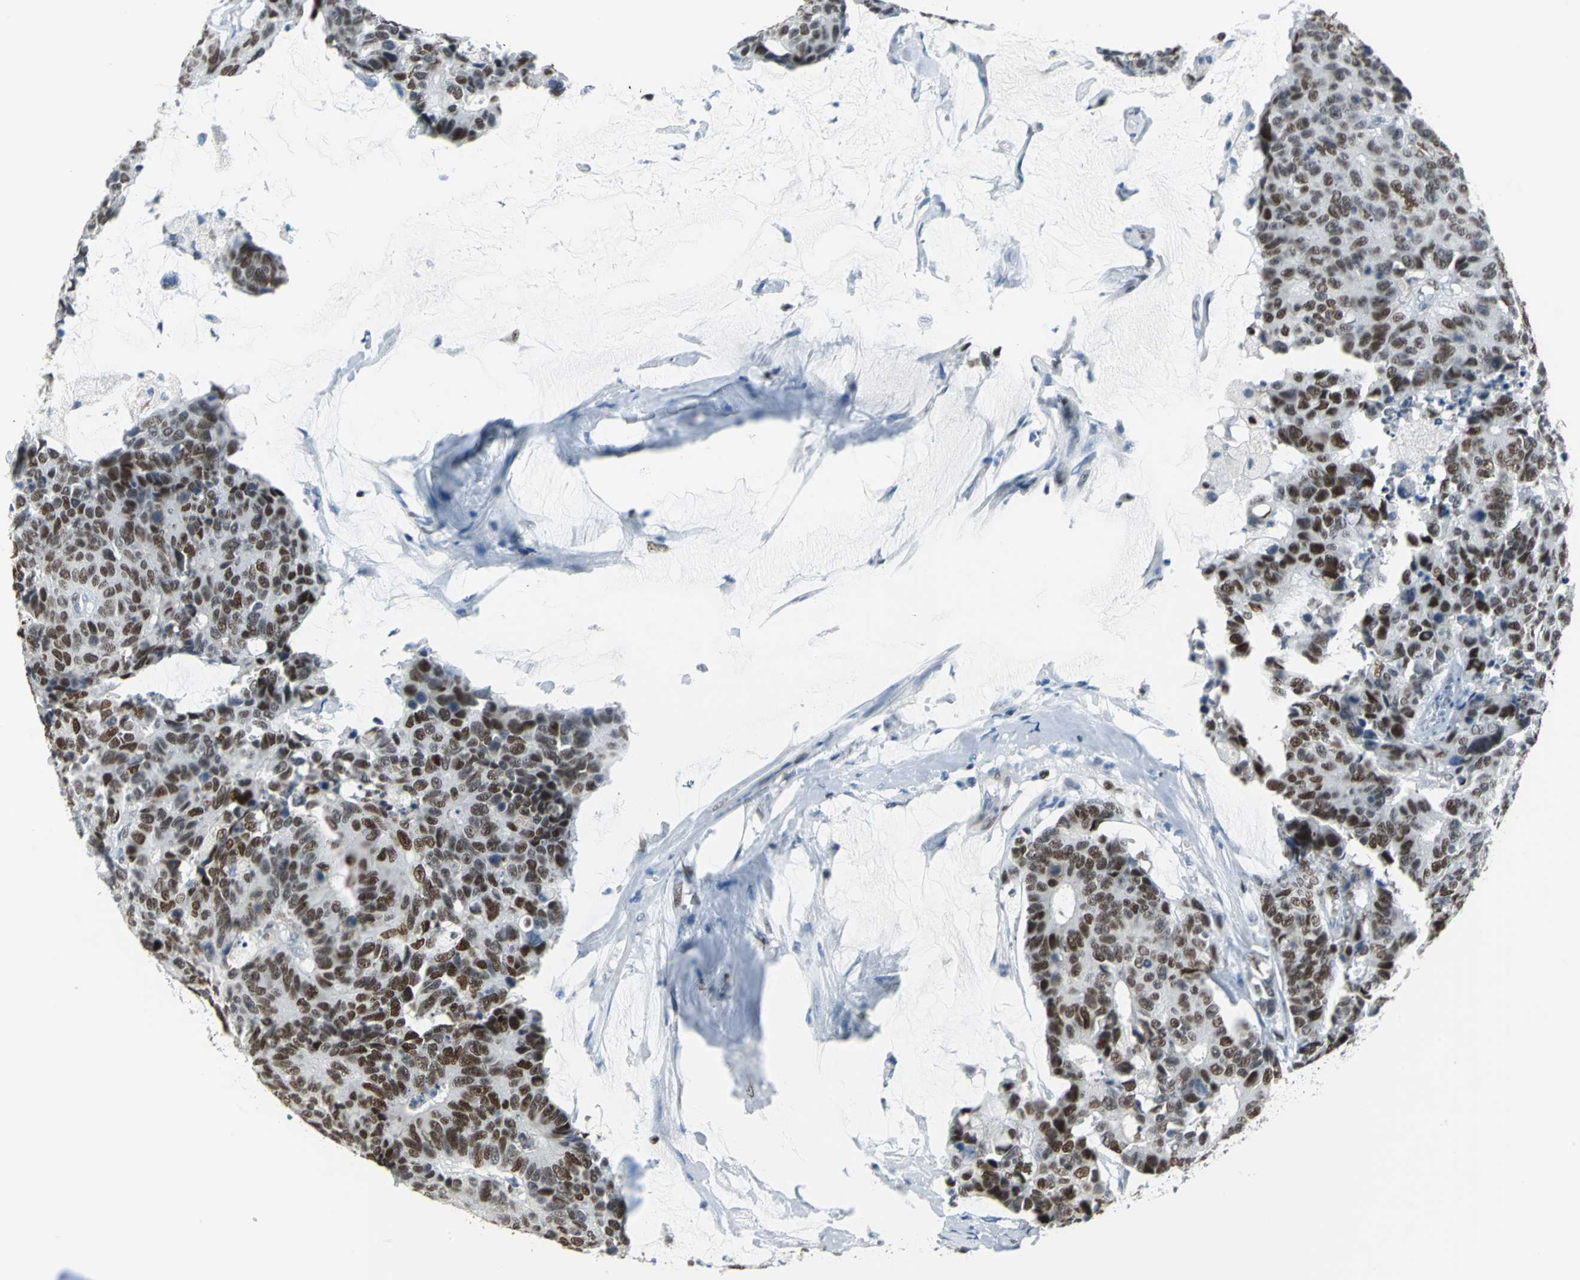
{"staining": {"intensity": "moderate", "quantity": ">75%", "location": "nuclear"}, "tissue": "colorectal cancer", "cell_type": "Tumor cells", "image_type": "cancer", "snomed": [{"axis": "morphology", "description": "Adenocarcinoma, NOS"}, {"axis": "topography", "description": "Colon"}], "caption": "Protein expression analysis of human colorectal cancer (adenocarcinoma) reveals moderate nuclear positivity in about >75% of tumor cells. The staining was performed using DAB (3,3'-diaminobenzidine), with brown indicating positive protein expression. Nuclei are stained blue with hematoxylin.", "gene": "MCM3", "patient": {"sex": "female", "age": 86}}